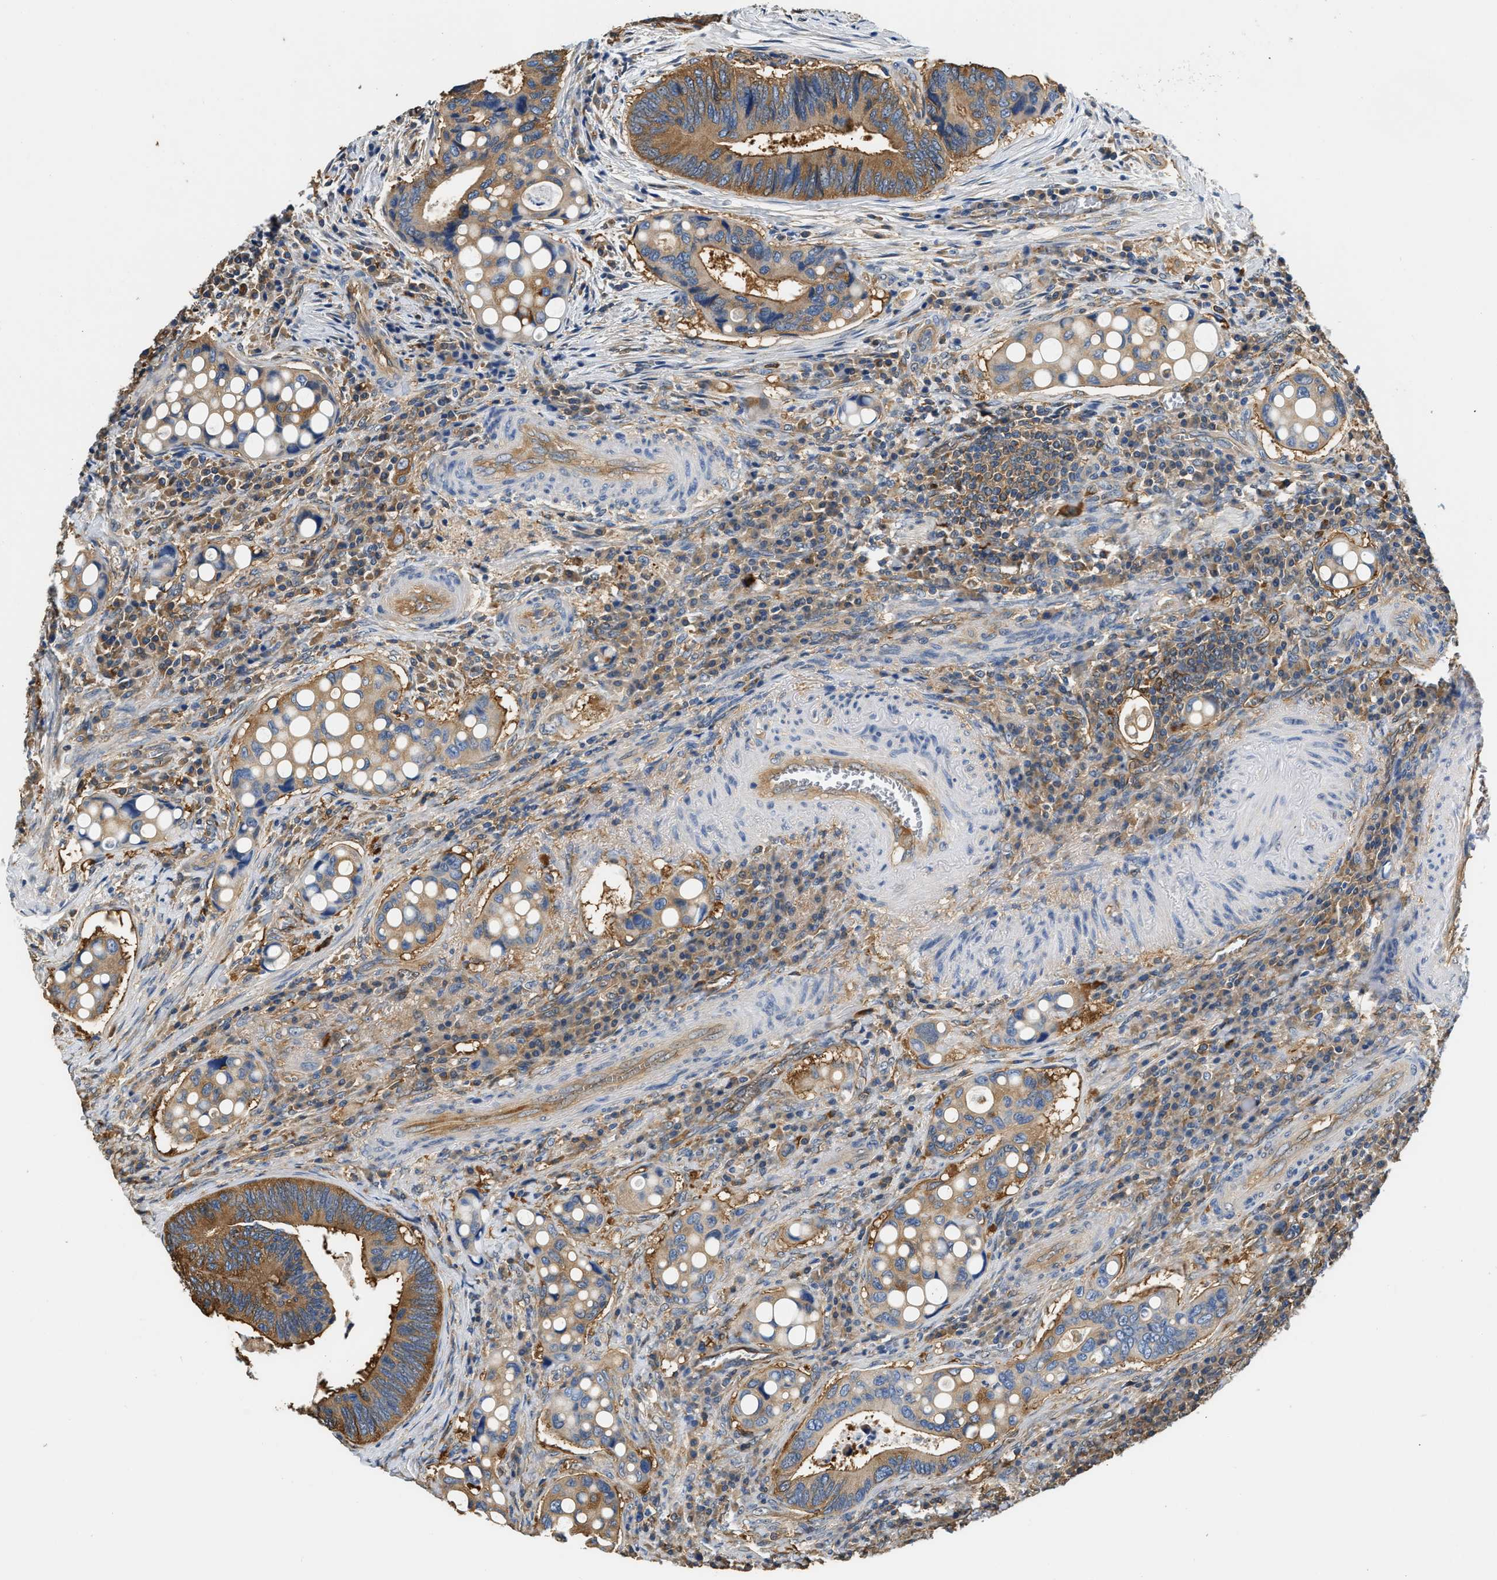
{"staining": {"intensity": "moderate", "quantity": ">75%", "location": "cytoplasmic/membranous"}, "tissue": "colorectal cancer", "cell_type": "Tumor cells", "image_type": "cancer", "snomed": [{"axis": "morphology", "description": "Inflammation, NOS"}, {"axis": "morphology", "description": "Adenocarcinoma, NOS"}, {"axis": "topography", "description": "Colon"}], "caption": "There is medium levels of moderate cytoplasmic/membranous positivity in tumor cells of adenocarcinoma (colorectal), as demonstrated by immunohistochemical staining (brown color).", "gene": "PPP2R1B", "patient": {"sex": "male", "age": 72}}